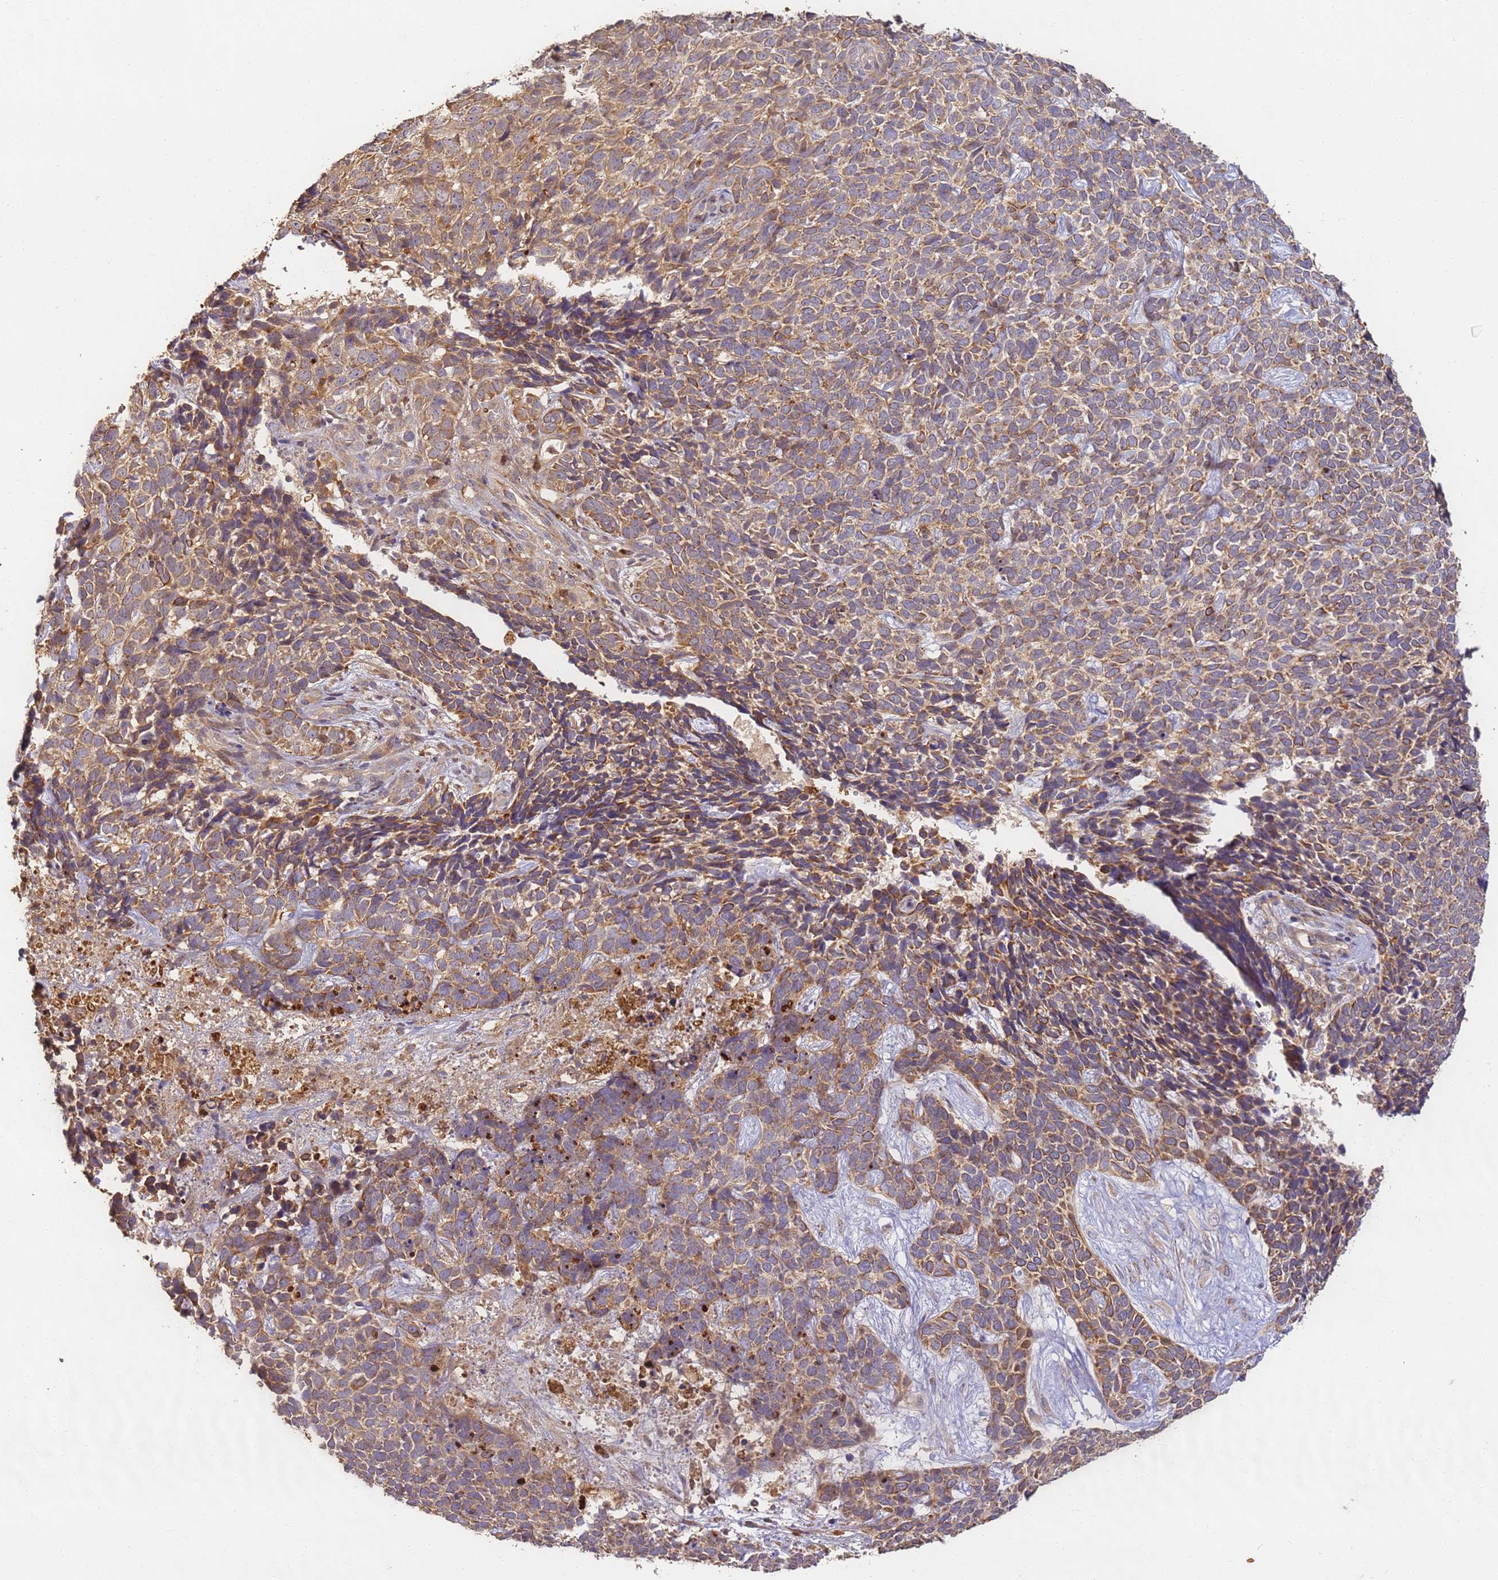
{"staining": {"intensity": "moderate", "quantity": ">75%", "location": "cytoplasmic/membranous"}, "tissue": "skin cancer", "cell_type": "Tumor cells", "image_type": "cancer", "snomed": [{"axis": "morphology", "description": "Basal cell carcinoma"}, {"axis": "topography", "description": "Skin"}], "caption": "Basal cell carcinoma (skin) stained with DAB immunohistochemistry displays medium levels of moderate cytoplasmic/membranous positivity in approximately >75% of tumor cells.", "gene": "TIGAR", "patient": {"sex": "female", "age": 84}}